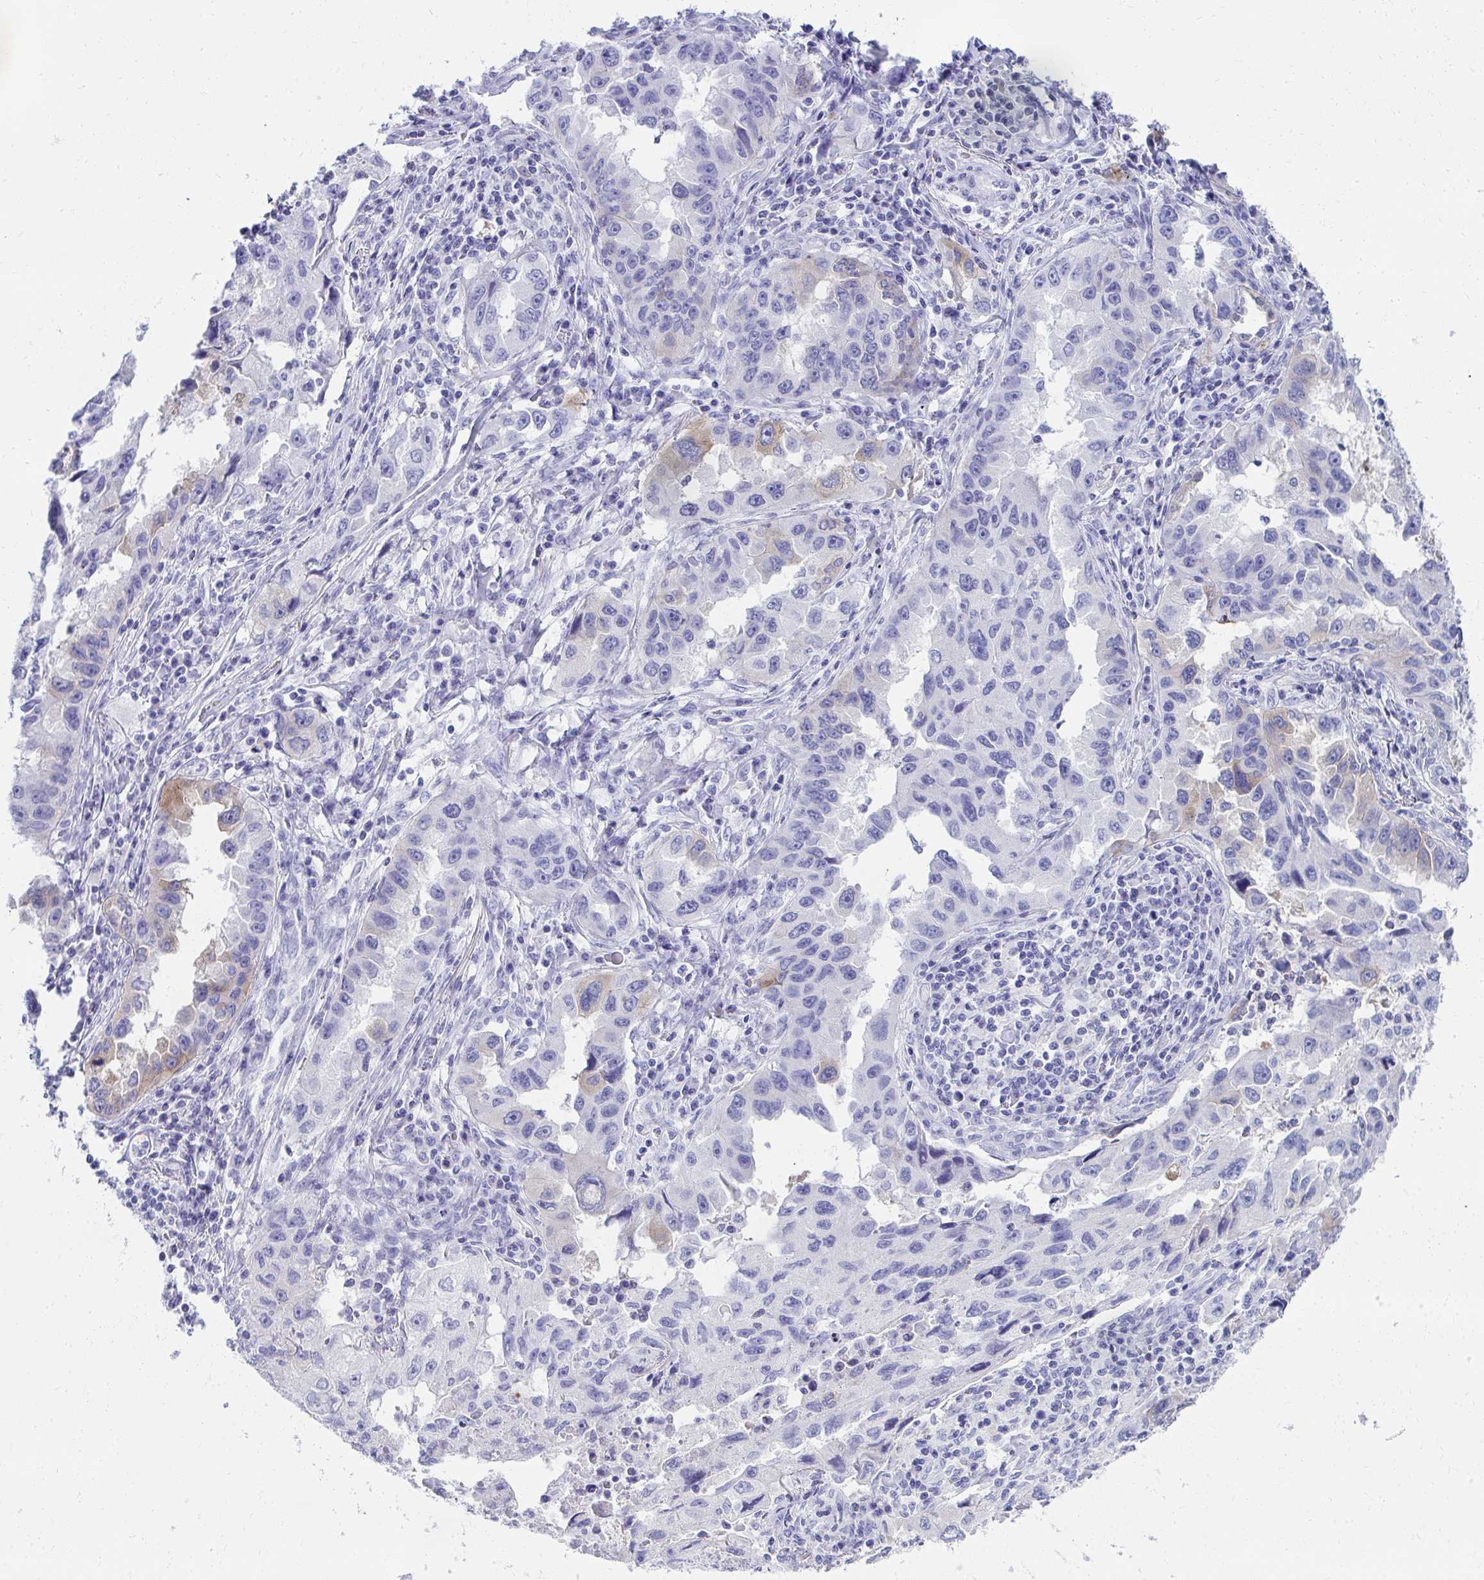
{"staining": {"intensity": "weak", "quantity": "<25%", "location": "cytoplasmic/membranous"}, "tissue": "lung cancer", "cell_type": "Tumor cells", "image_type": "cancer", "snomed": [{"axis": "morphology", "description": "Adenocarcinoma, NOS"}, {"axis": "topography", "description": "Lung"}], "caption": "Micrograph shows no significant protein staining in tumor cells of lung adenocarcinoma.", "gene": "SEC14L3", "patient": {"sex": "female", "age": 73}}